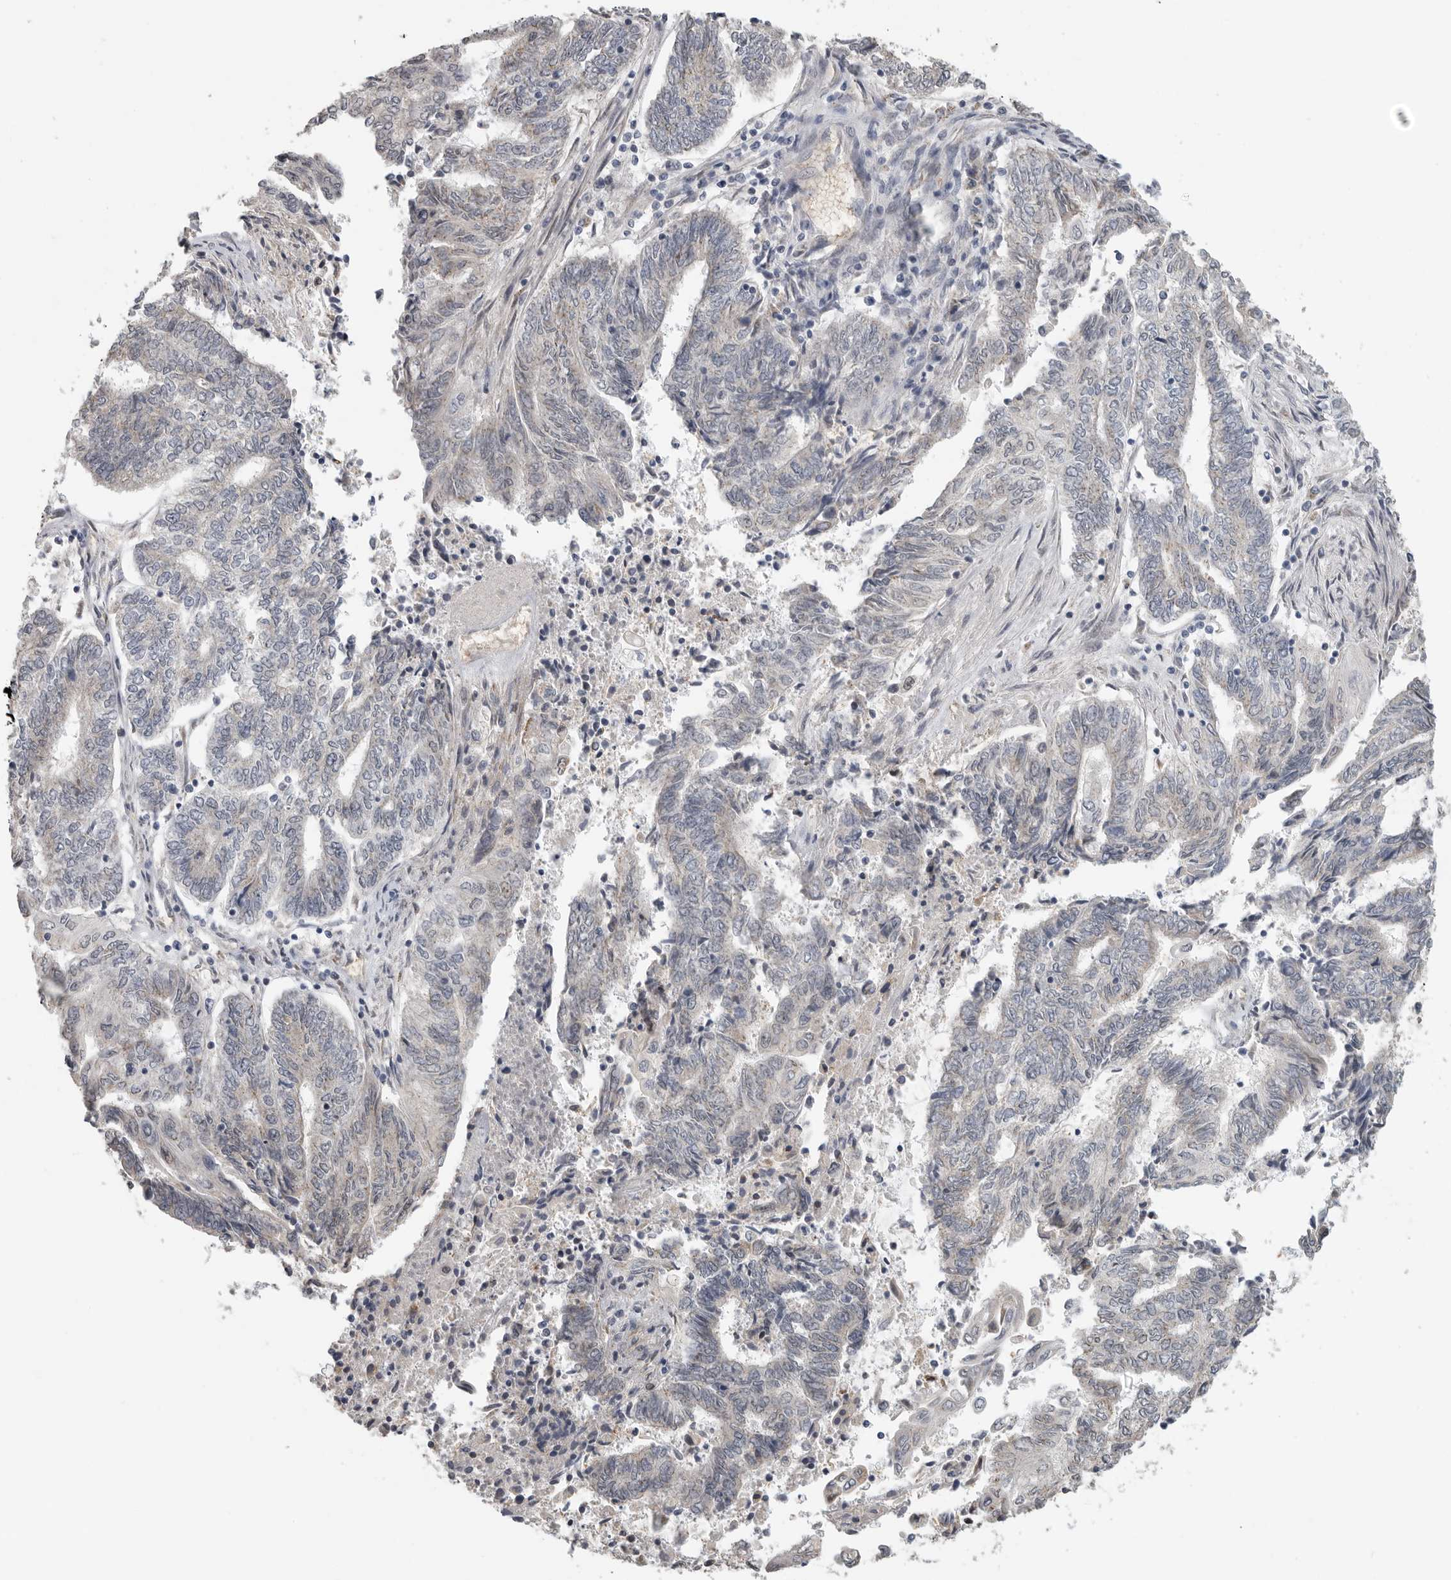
{"staining": {"intensity": "weak", "quantity": "25%-75%", "location": "cytoplasmic/membranous"}, "tissue": "endometrial cancer", "cell_type": "Tumor cells", "image_type": "cancer", "snomed": [{"axis": "morphology", "description": "Adenocarcinoma, NOS"}, {"axis": "topography", "description": "Uterus"}, {"axis": "topography", "description": "Endometrium"}], "caption": "Protein analysis of endometrial adenocarcinoma tissue demonstrates weak cytoplasmic/membranous positivity in about 25%-75% of tumor cells.", "gene": "PCMTD1", "patient": {"sex": "female", "age": 70}}